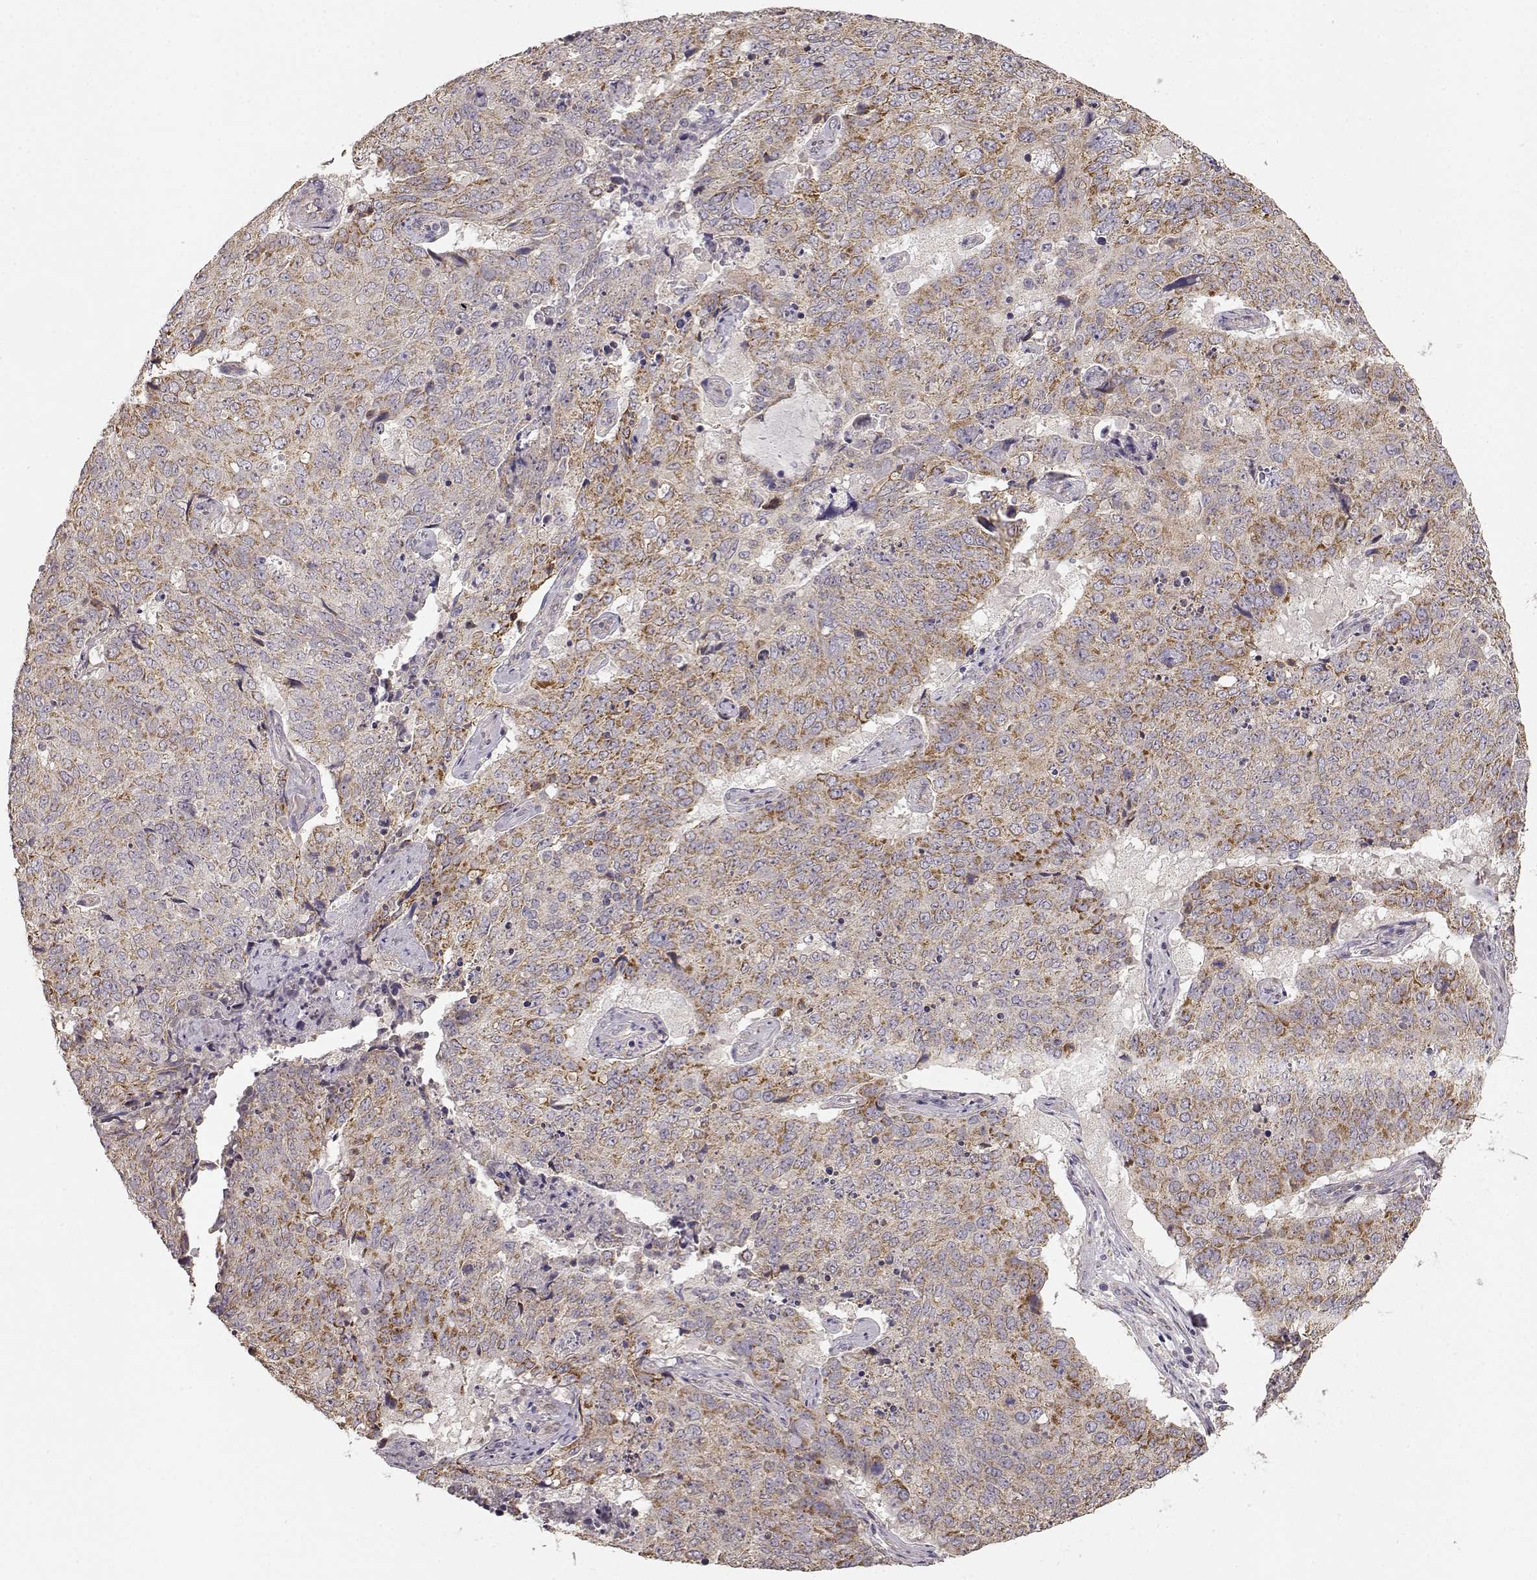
{"staining": {"intensity": "moderate", "quantity": ">75%", "location": "cytoplasmic/membranous"}, "tissue": "lung cancer", "cell_type": "Tumor cells", "image_type": "cancer", "snomed": [{"axis": "morphology", "description": "Normal tissue, NOS"}, {"axis": "morphology", "description": "Squamous cell carcinoma, NOS"}, {"axis": "topography", "description": "Bronchus"}, {"axis": "topography", "description": "Lung"}], "caption": "Immunohistochemical staining of lung cancer (squamous cell carcinoma) exhibits moderate cytoplasmic/membranous protein staining in approximately >75% of tumor cells.", "gene": "ERBB3", "patient": {"sex": "male", "age": 64}}